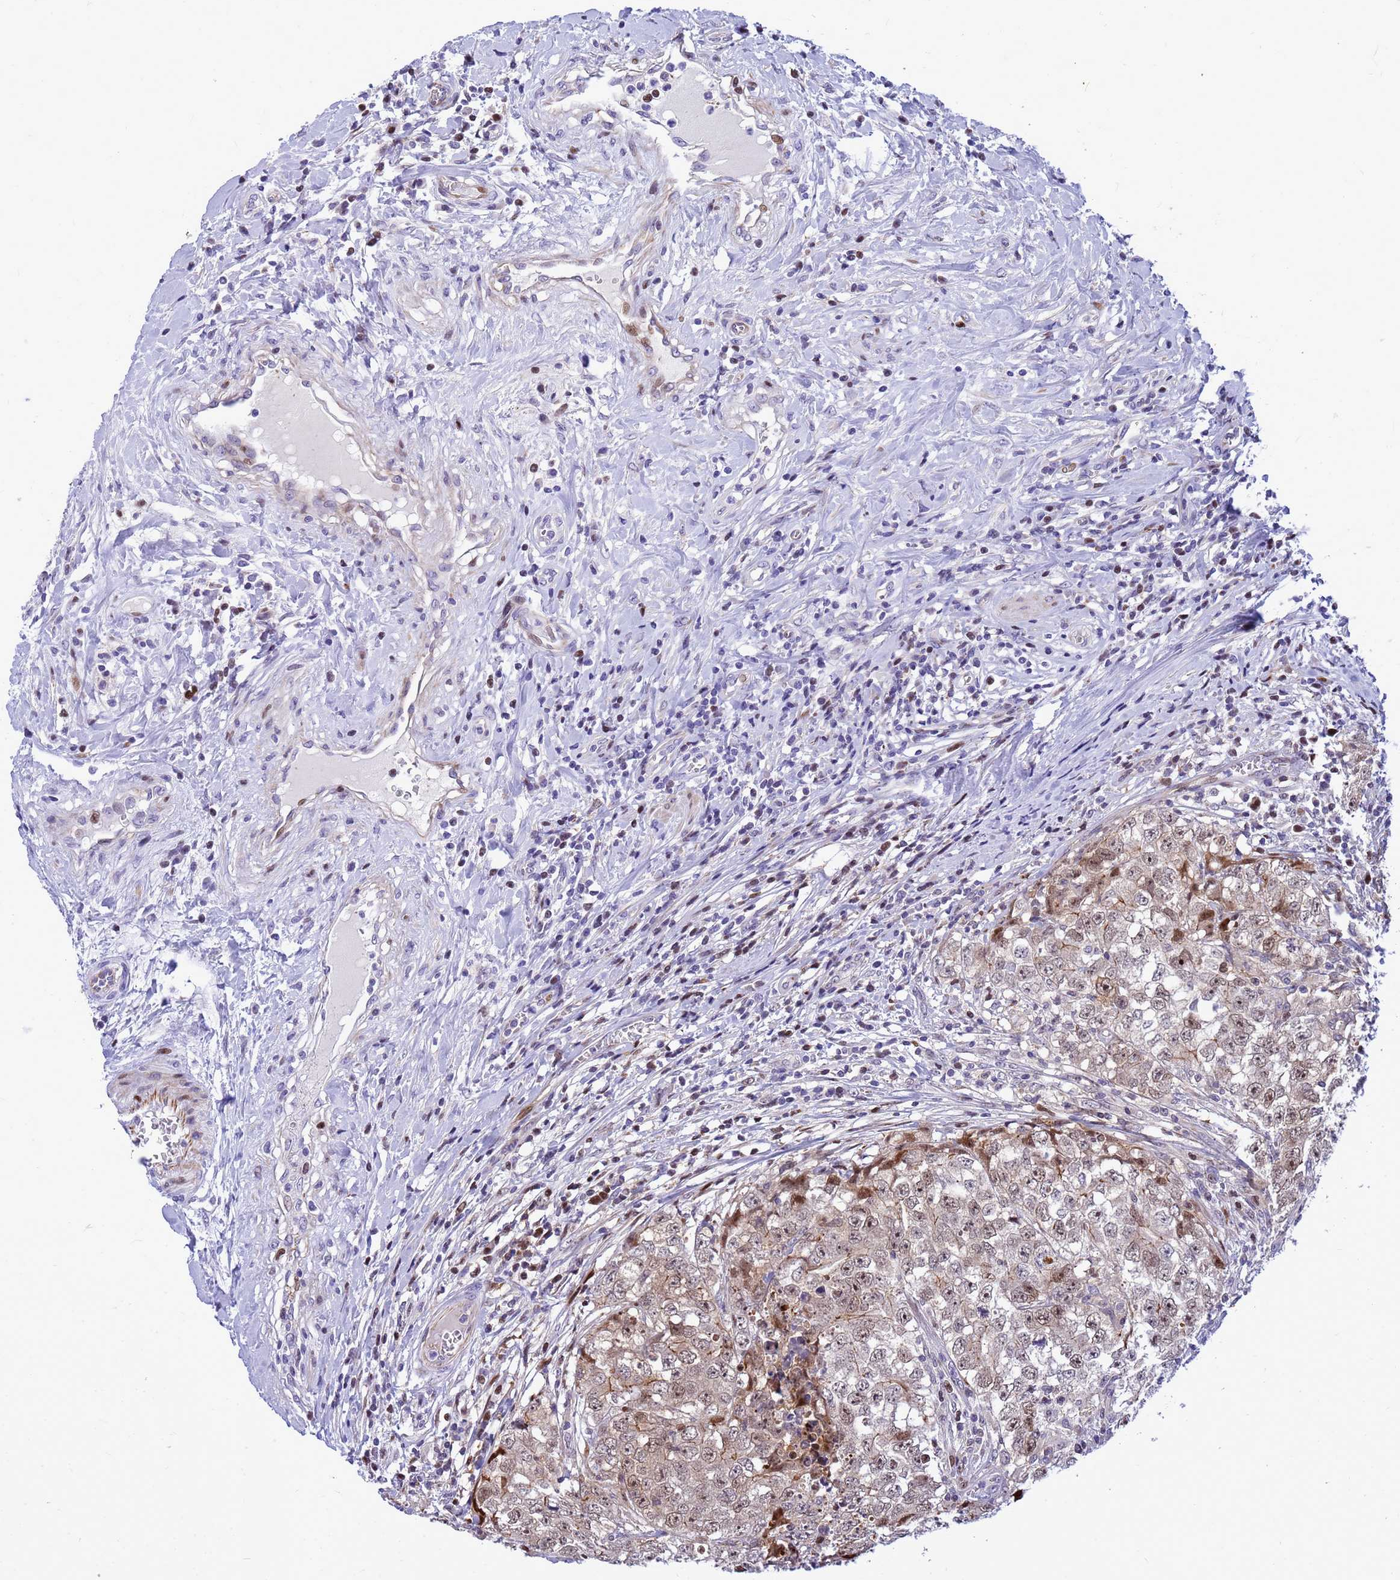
{"staining": {"intensity": "moderate", "quantity": ">75%", "location": "cytoplasmic/membranous,nuclear"}, "tissue": "testis cancer", "cell_type": "Tumor cells", "image_type": "cancer", "snomed": [{"axis": "morphology", "description": "Seminoma, NOS"}, {"axis": "morphology", "description": "Carcinoma, Embryonal, NOS"}, {"axis": "topography", "description": "Testis"}], "caption": "This image demonstrates immunohistochemistry (IHC) staining of testis embryonal carcinoma, with medium moderate cytoplasmic/membranous and nuclear expression in approximately >75% of tumor cells.", "gene": "ADAMTS7", "patient": {"sex": "male", "age": 43}}